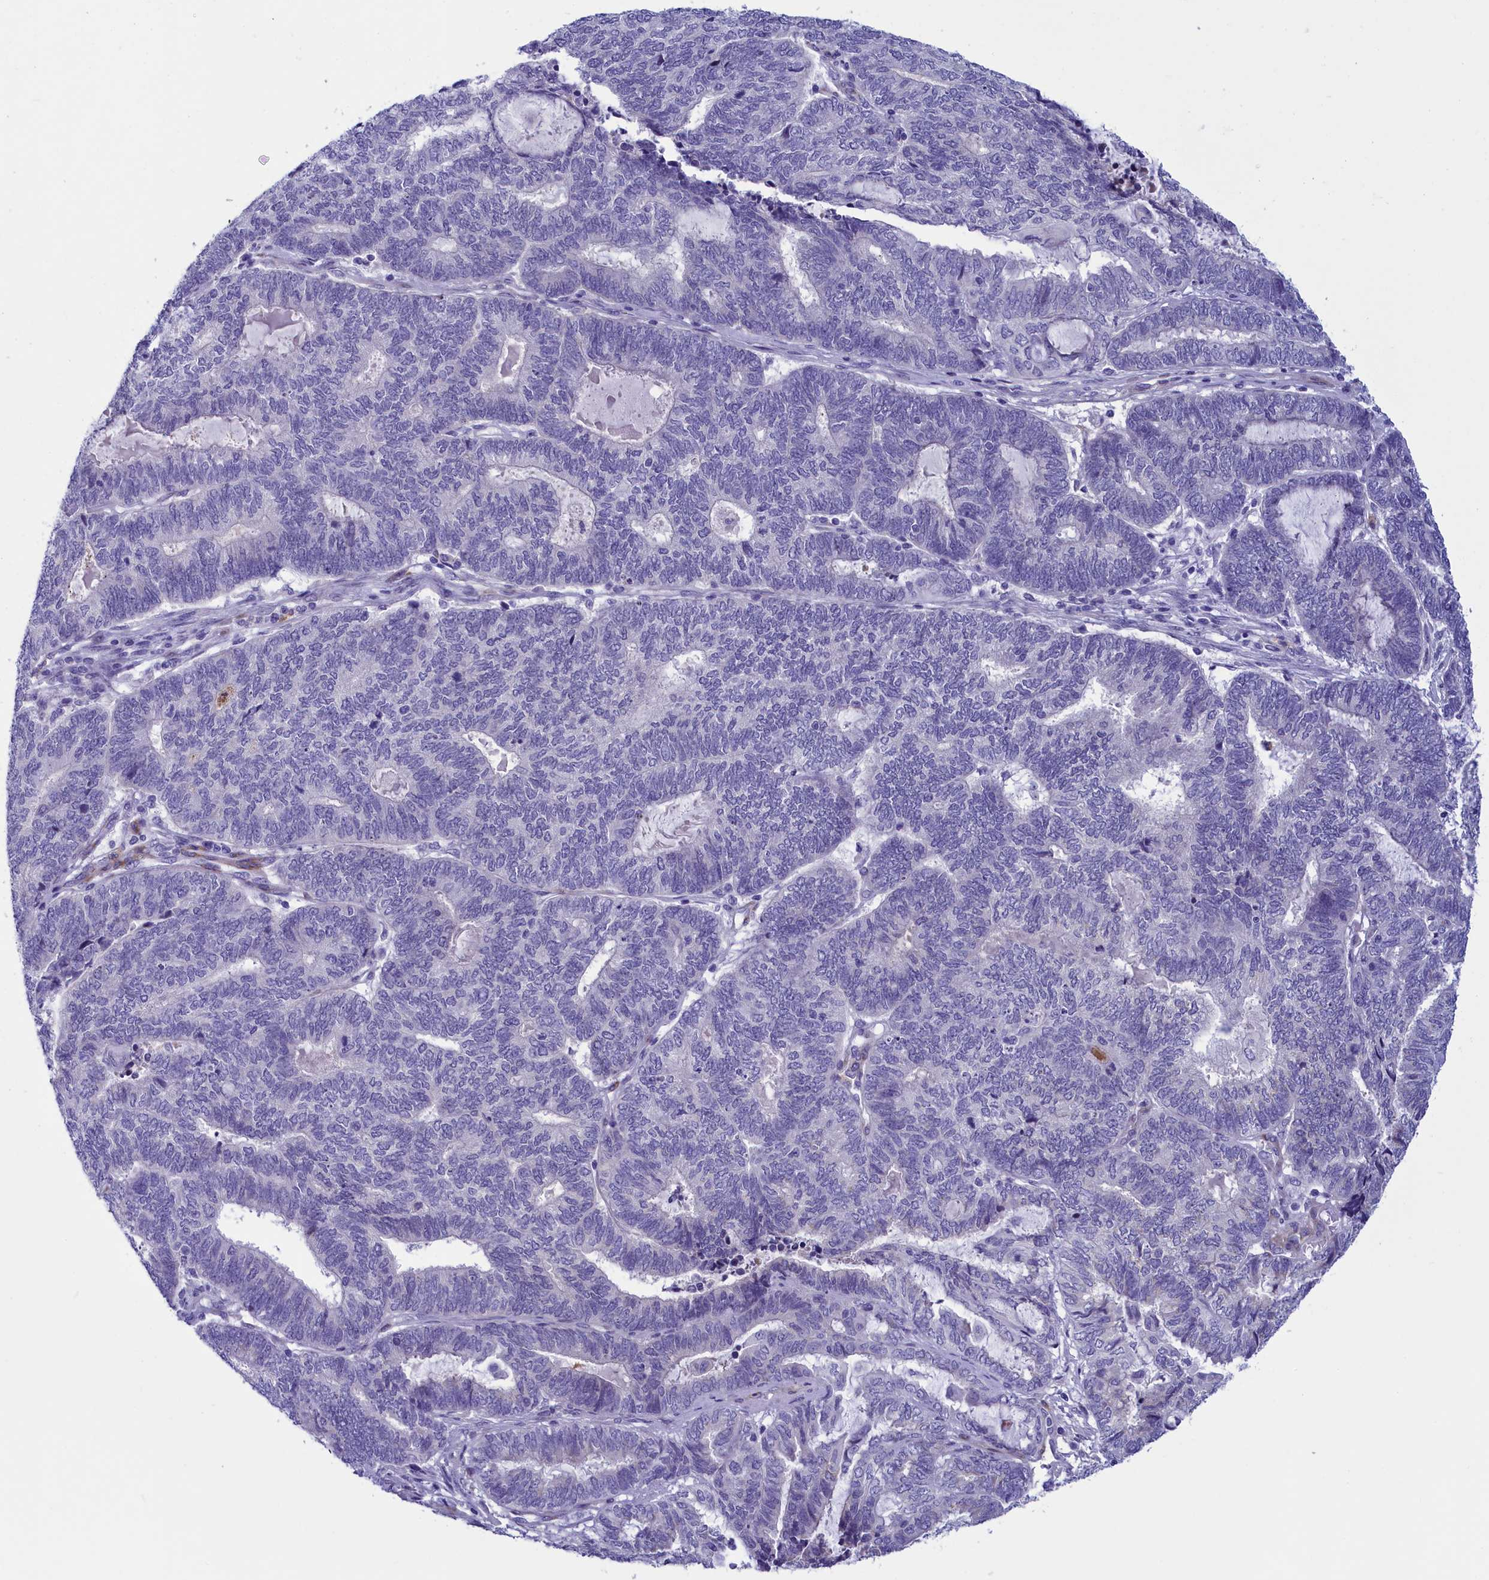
{"staining": {"intensity": "negative", "quantity": "none", "location": "none"}, "tissue": "endometrial cancer", "cell_type": "Tumor cells", "image_type": "cancer", "snomed": [{"axis": "morphology", "description": "Adenocarcinoma, NOS"}, {"axis": "topography", "description": "Uterus"}, {"axis": "topography", "description": "Endometrium"}], "caption": "Immunohistochemistry (IHC) histopathology image of neoplastic tissue: adenocarcinoma (endometrial) stained with DAB (3,3'-diaminobenzidine) shows no significant protein expression in tumor cells. (Immunohistochemistry (IHC), brightfield microscopy, high magnification).", "gene": "LOXL1", "patient": {"sex": "female", "age": 70}}